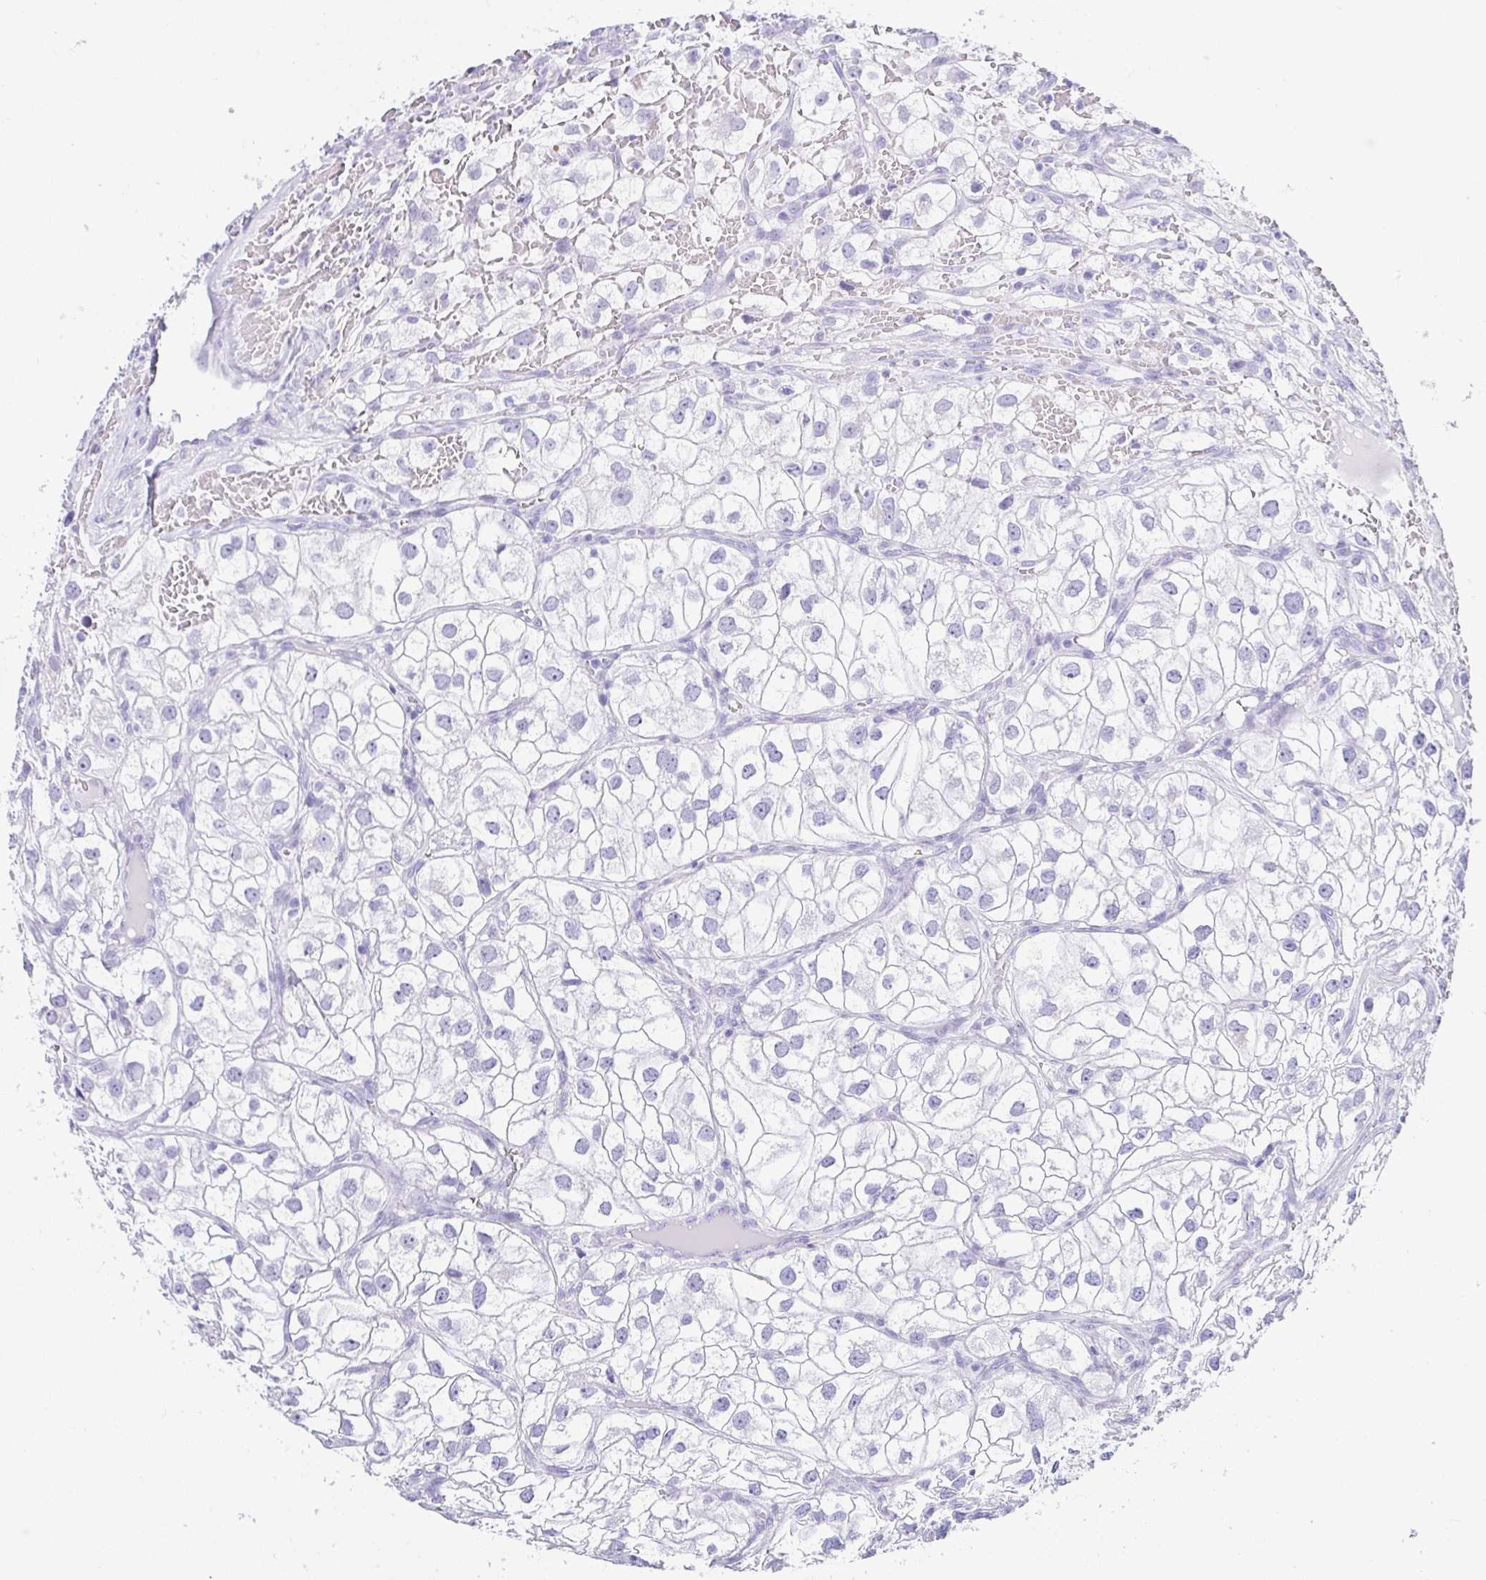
{"staining": {"intensity": "negative", "quantity": "none", "location": "none"}, "tissue": "renal cancer", "cell_type": "Tumor cells", "image_type": "cancer", "snomed": [{"axis": "morphology", "description": "Adenocarcinoma, NOS"}, {"axis": "topography", "description": "Kidney"}], "caption": "Protein analysis of renal cancer exhibits no significant positivity in tumor cells.", "gene": "ESX1", "patient": {"sex": "male", "age": 59}}